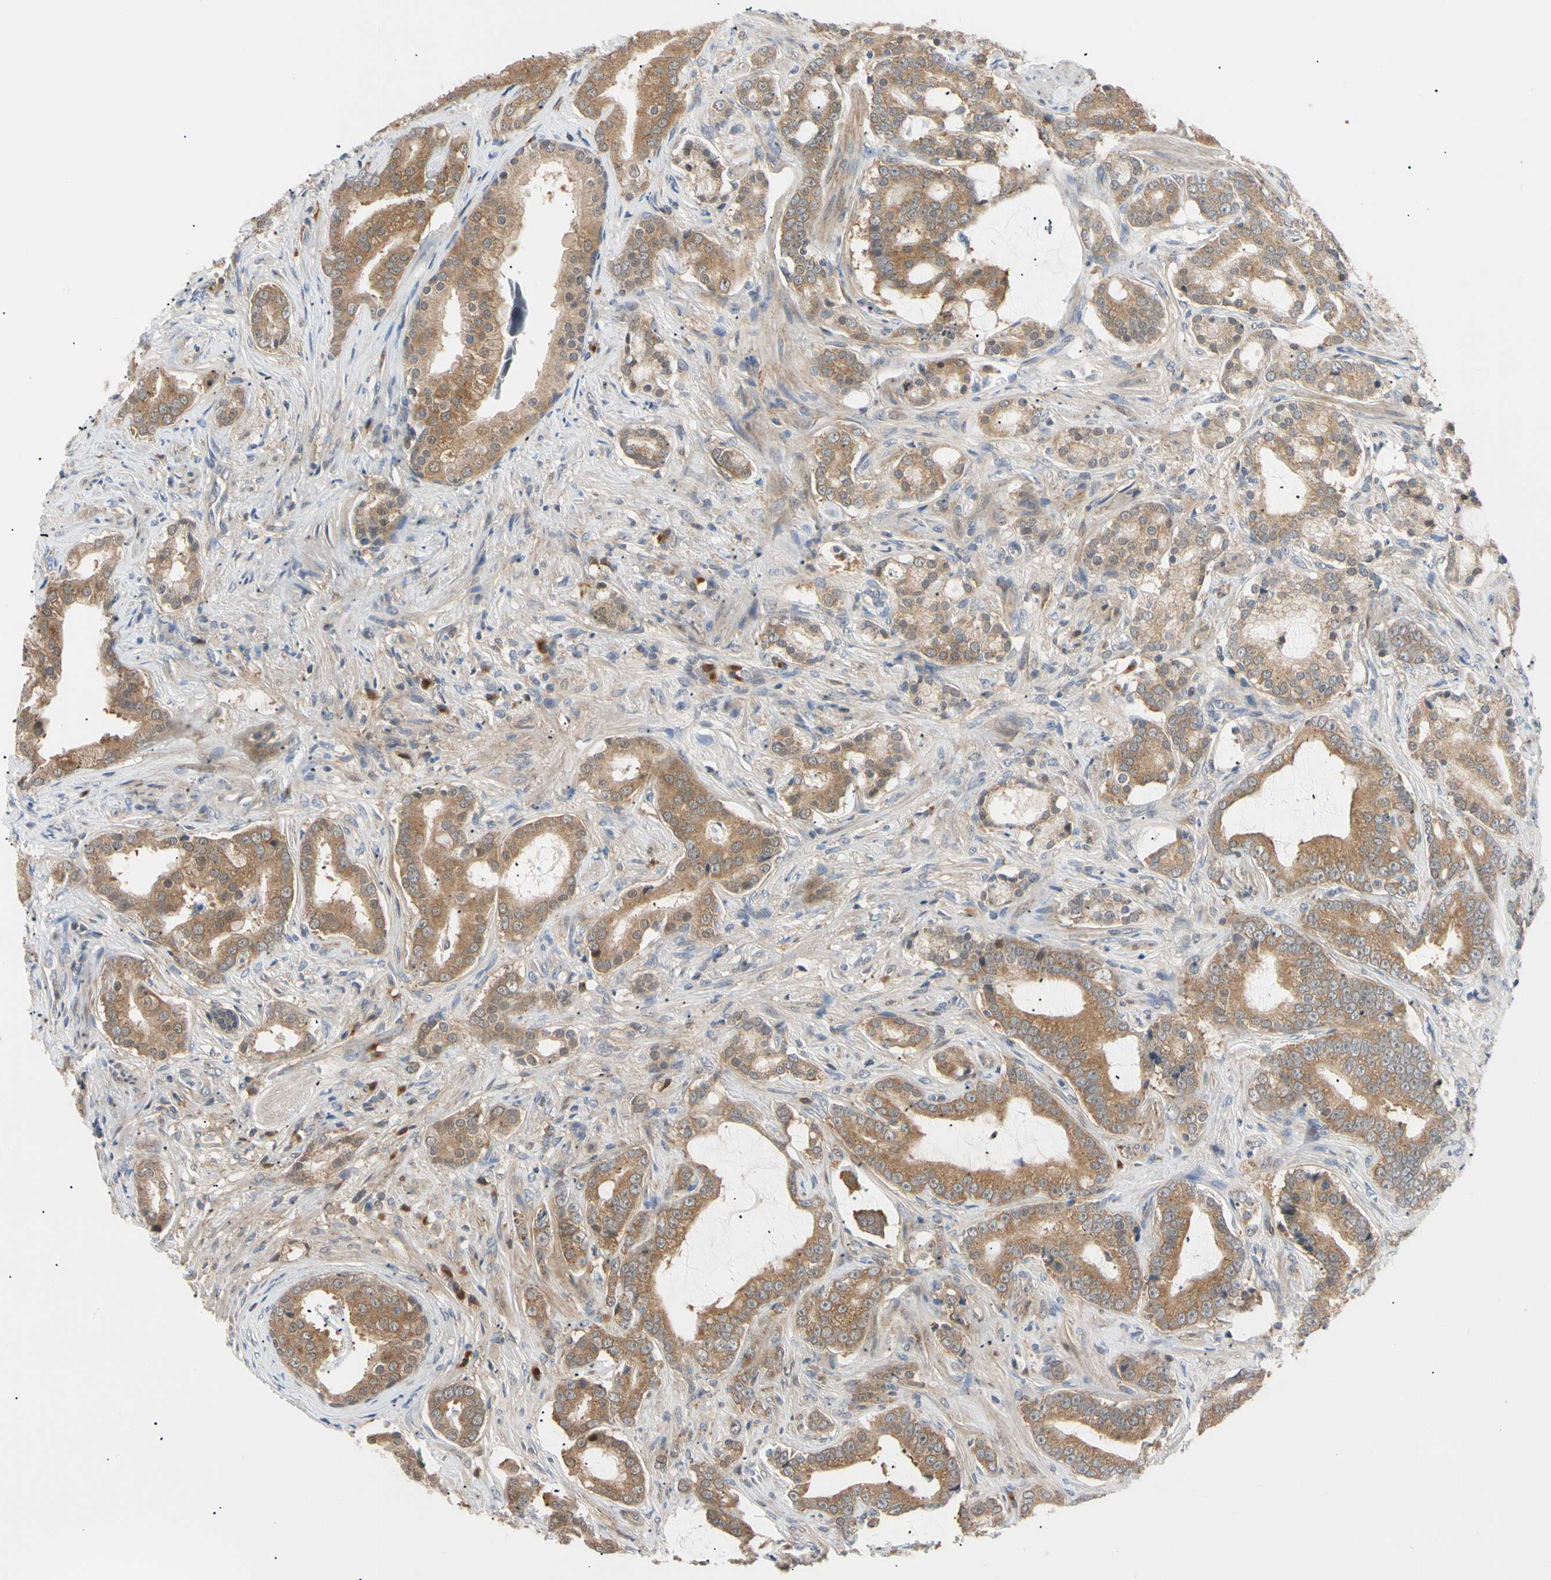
{"staining": {"intensity": "moderate", "quantity": ">75%", "location": "cytoplasmic/membranous"}, "tissue": "prostate cancer", "cell_type": "Tumor cells", "image_type": "cancer", "snomed": [{"axis": "morphology", "description": "Adenocarcinoma, Low grade"}, {"axis": "topography", "description": "Prostate"}], "caption": "IHC photomicrograph of neoplastic tissue: prostate cancer (low-grade adenocarcinoma) stained using immunohistochemistry displays medium levels of moderate protein expression localized specifically in the cytoplasmic/membranous of tumor cells, appearing as a cytoplasmic/membranous brown color.", "gene": "SEC23B", "patient": {"sex": "male", "age": 58}}